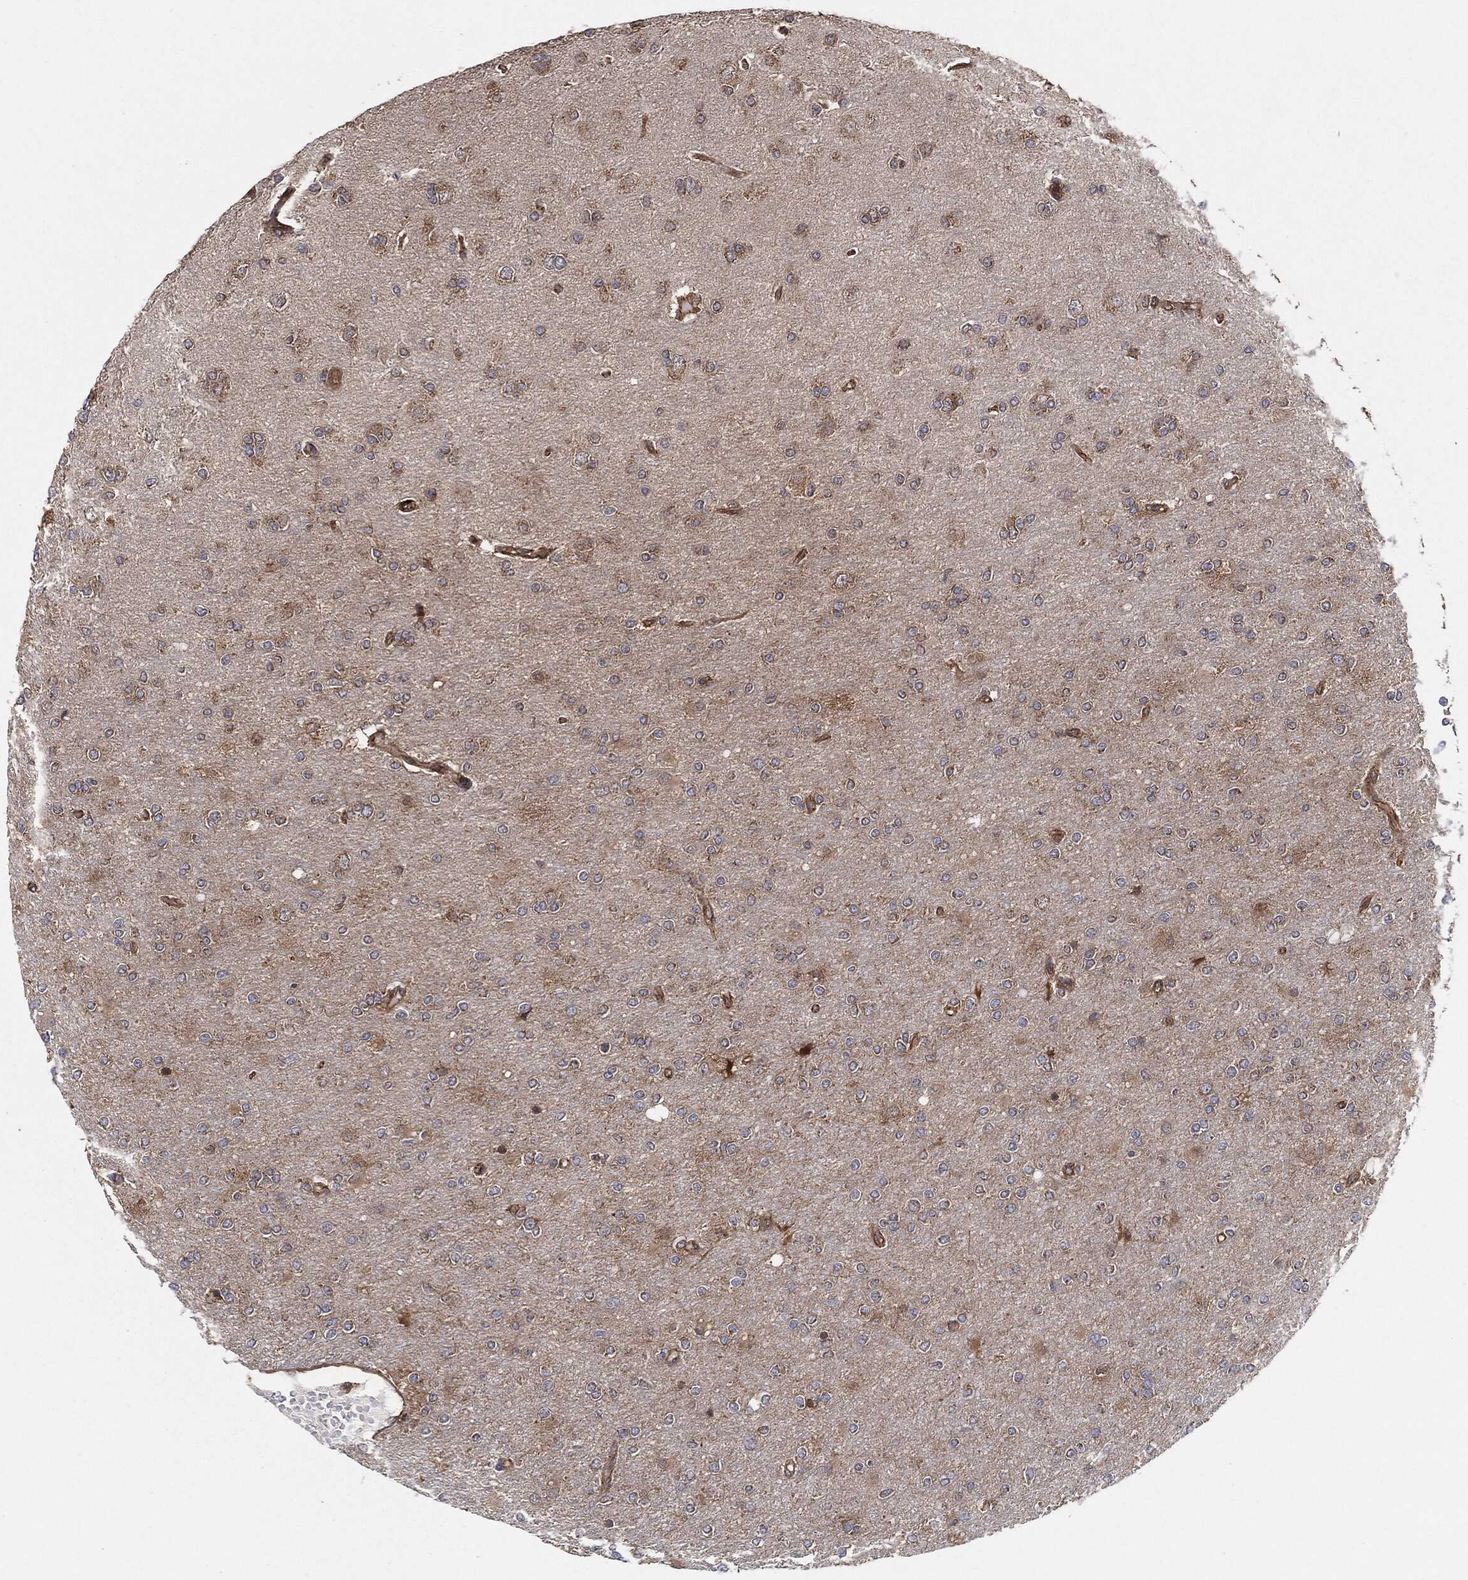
{"staining": {"intensity": "moderate", "quantity": "25%-75%", "location": "cytoplasmic/membranous"}, "tissue": "glioma", "cell_type": "Tumor cells", "image_type": "cancer", "snomed": [{"axis": "morphology", "description": "Glioma, malignant, High grade"}, {"axis": "topography", "description": "Cerebral cortex"}], "caption": "This micrograph reveals IHC staining of human glioma, with medium moderate cytoplasmic/membranous positivity in approximately 25%-75% of tumor cells.", "gene": "CTNNA1", "patient": {"sex": "male", "age": 70}}